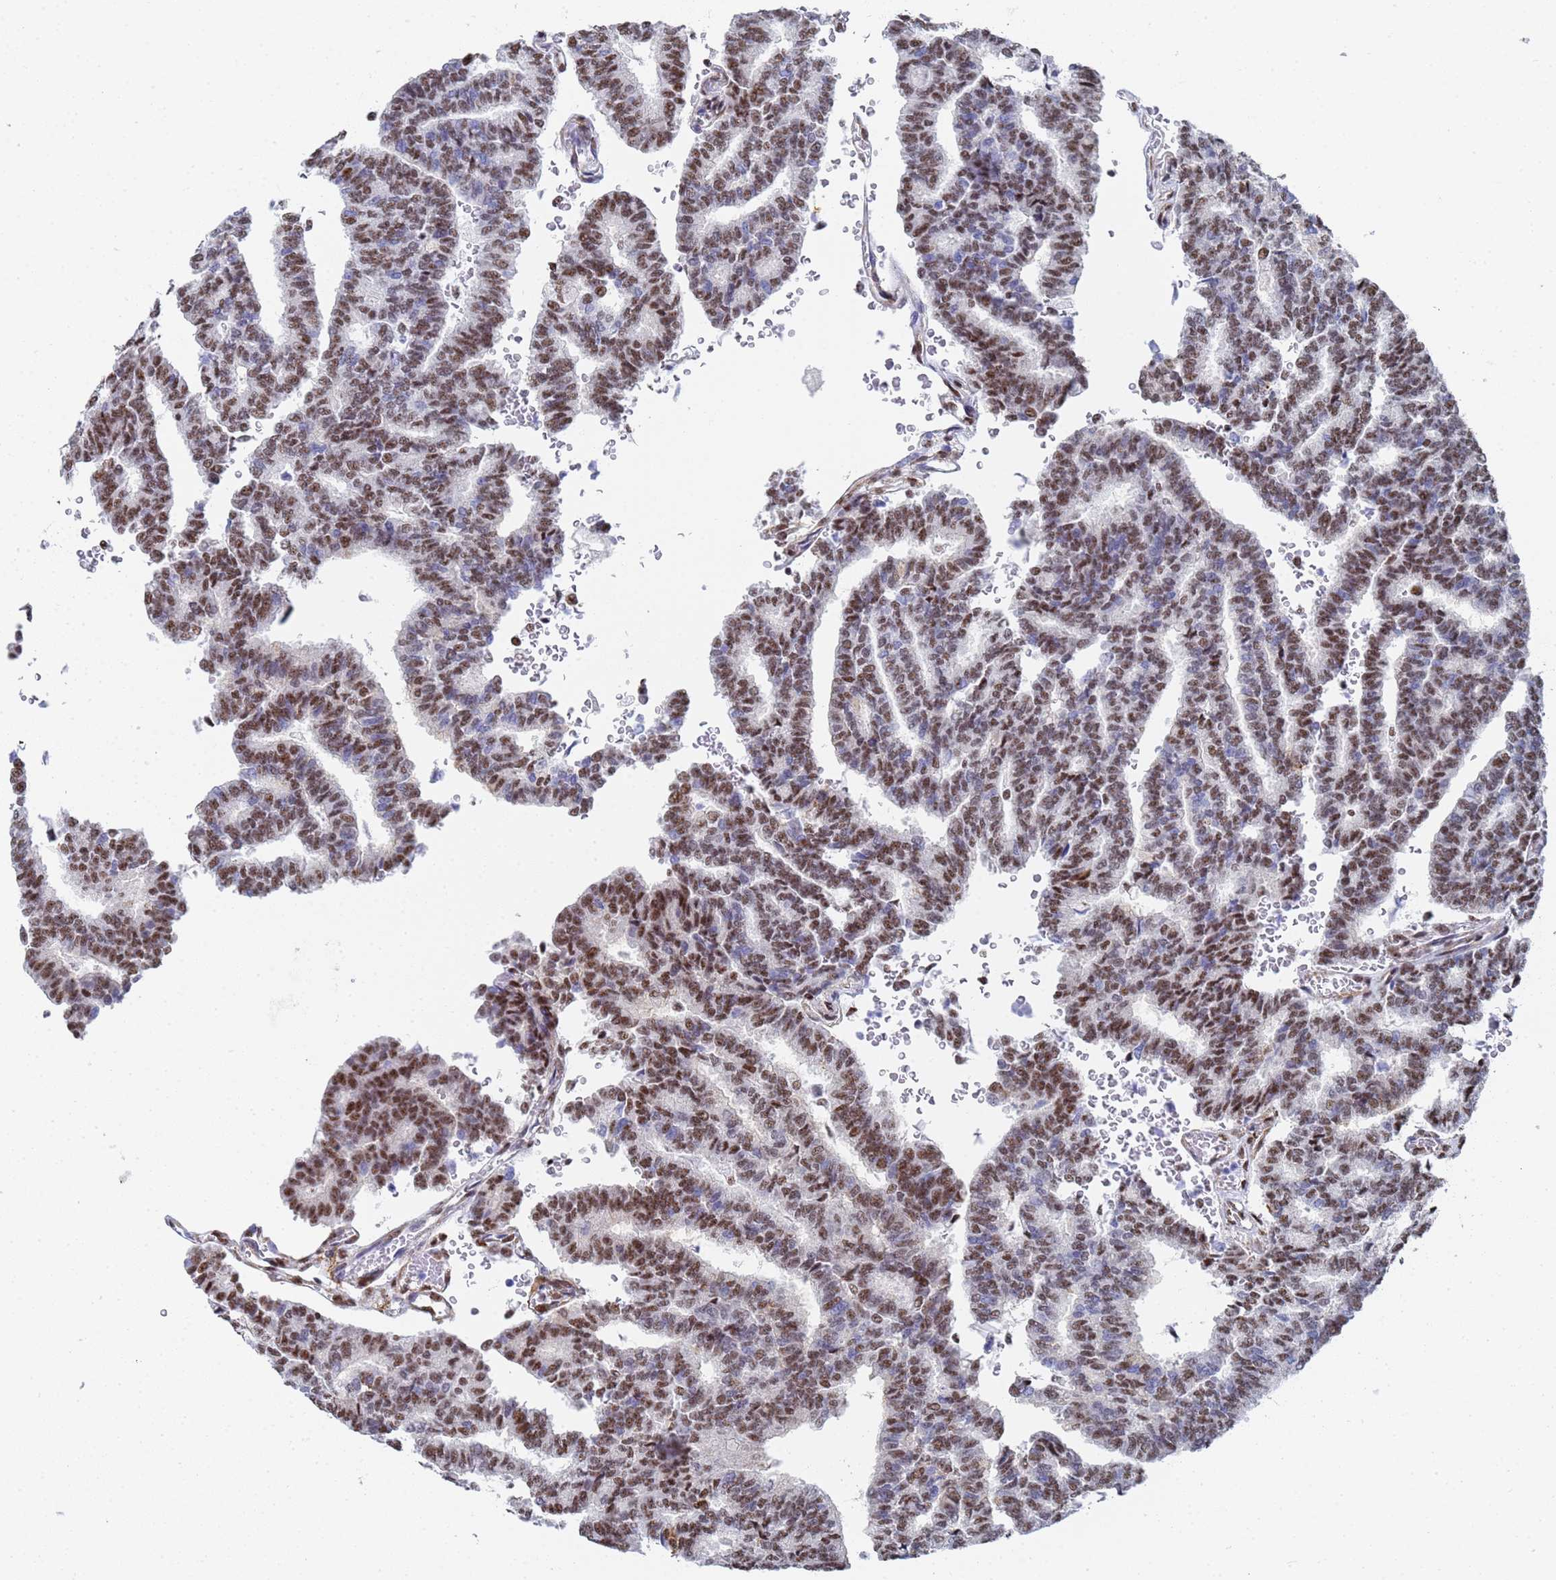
{"staining": {"intensity": "strong", "quantity": ">75%", "location": "nuclear"}, "tissue": "thyroid cancer", "cell_type": "Tumor cells", "image_type": "cancer", "snomed": [{"axis": "morphology", "description": "Papillary adenocarcinoma, NOS"}, {"axis": "topography", "description": "Thyroid gland"}], "caption": "High-magnification brightfield microscopy of thyroid cancer (papillary adenocarcinoma) stained with DAB (brown) and counterstained with hematoxylin (blue). tumor cells exhibit strong nuclear positivity is seen in about>75% of cells.", "gene": "PRRT4", "patient": {"sex": "female", "age": 35}}